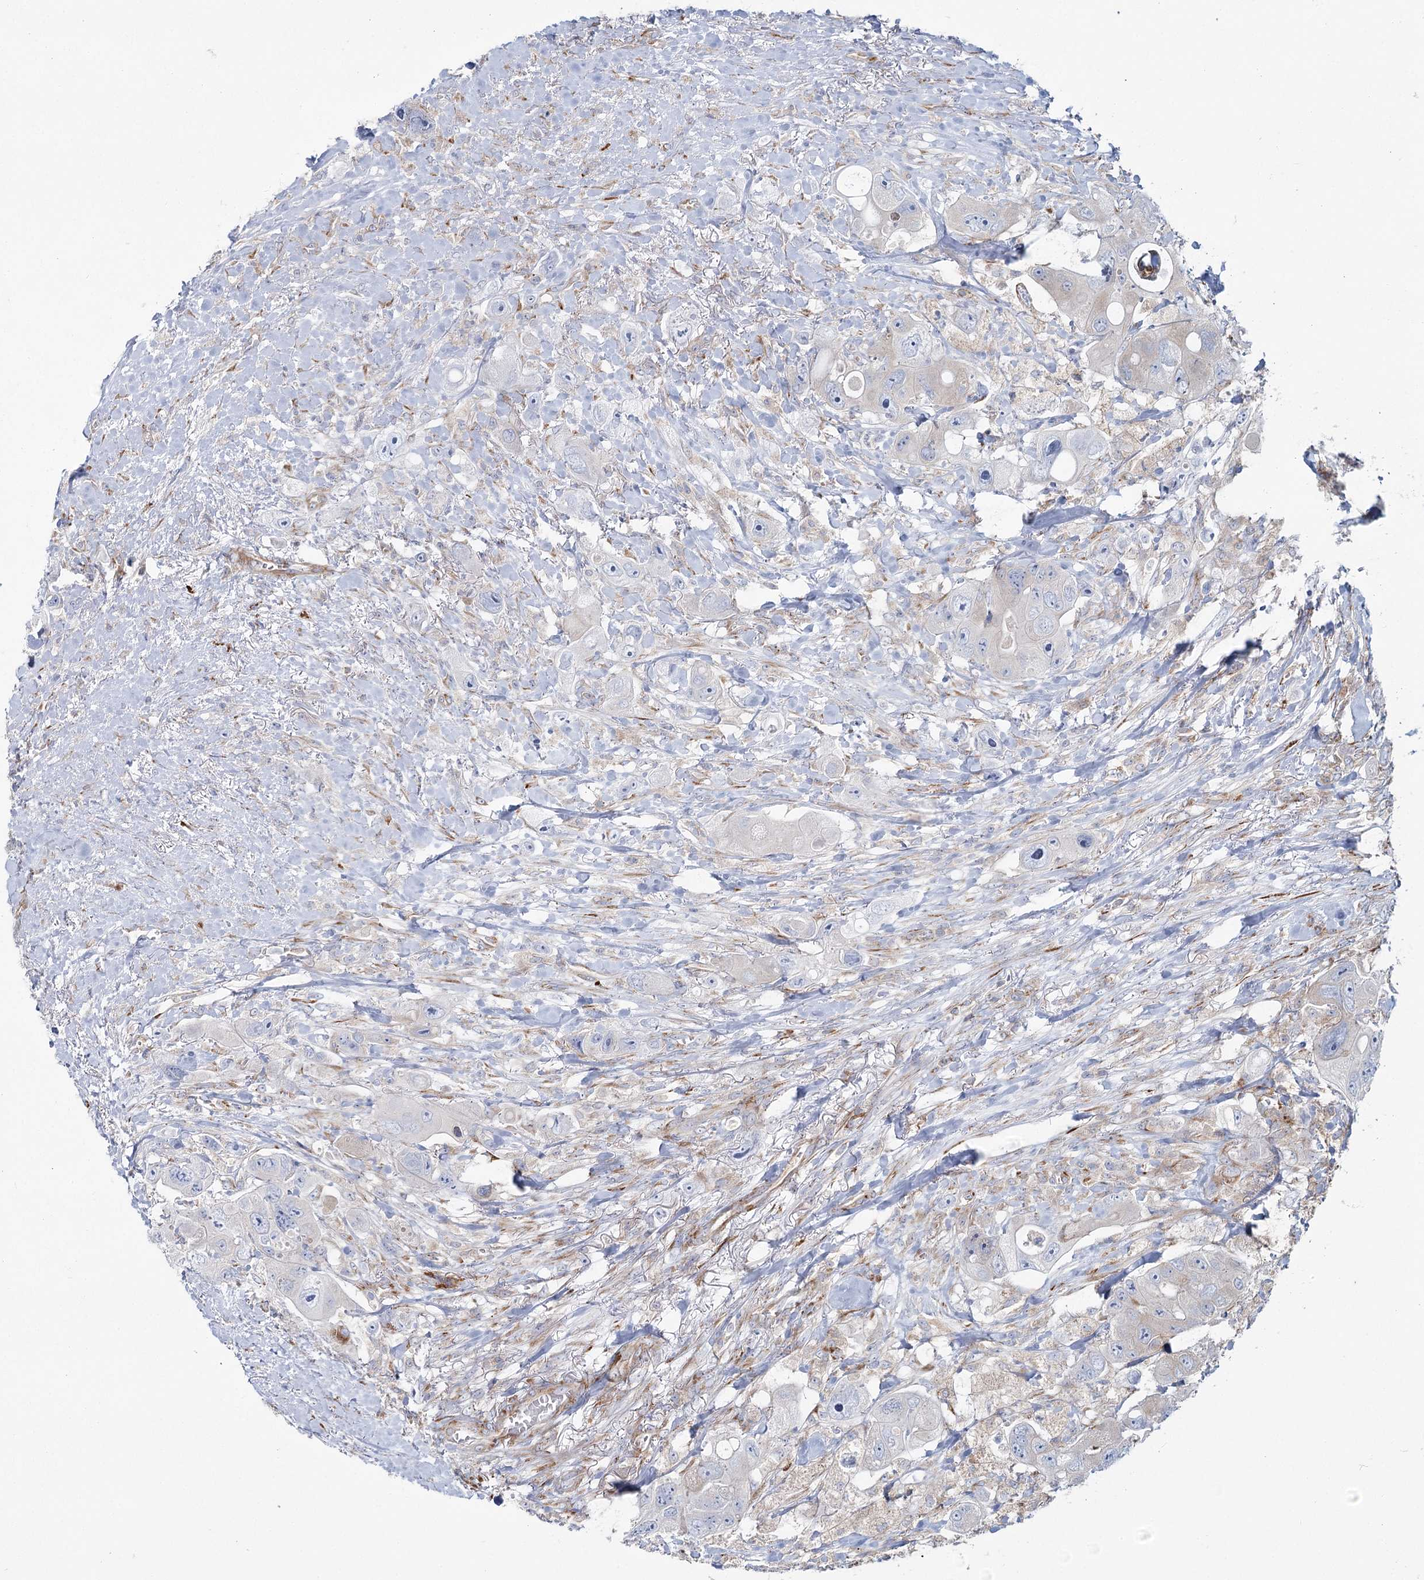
{"staining": {"intensity": "negative", "quantity": "none", "location": "none"}, "tissue": "colorectal cancer", "cell_type": "Tumor cells", "image_type": "cancer", "snomed": [{"axis": "morphology", "description": "Adenocarcinoma, NOS"}, {"axis": "topography", "description": "Colon"}], "caption": "An image of human colorectal cancer (adenocarcinoma) is negative for staining in tumor cells.", "gene": "POGLUT1", "patient": {"sex": "female", "age": 46}}